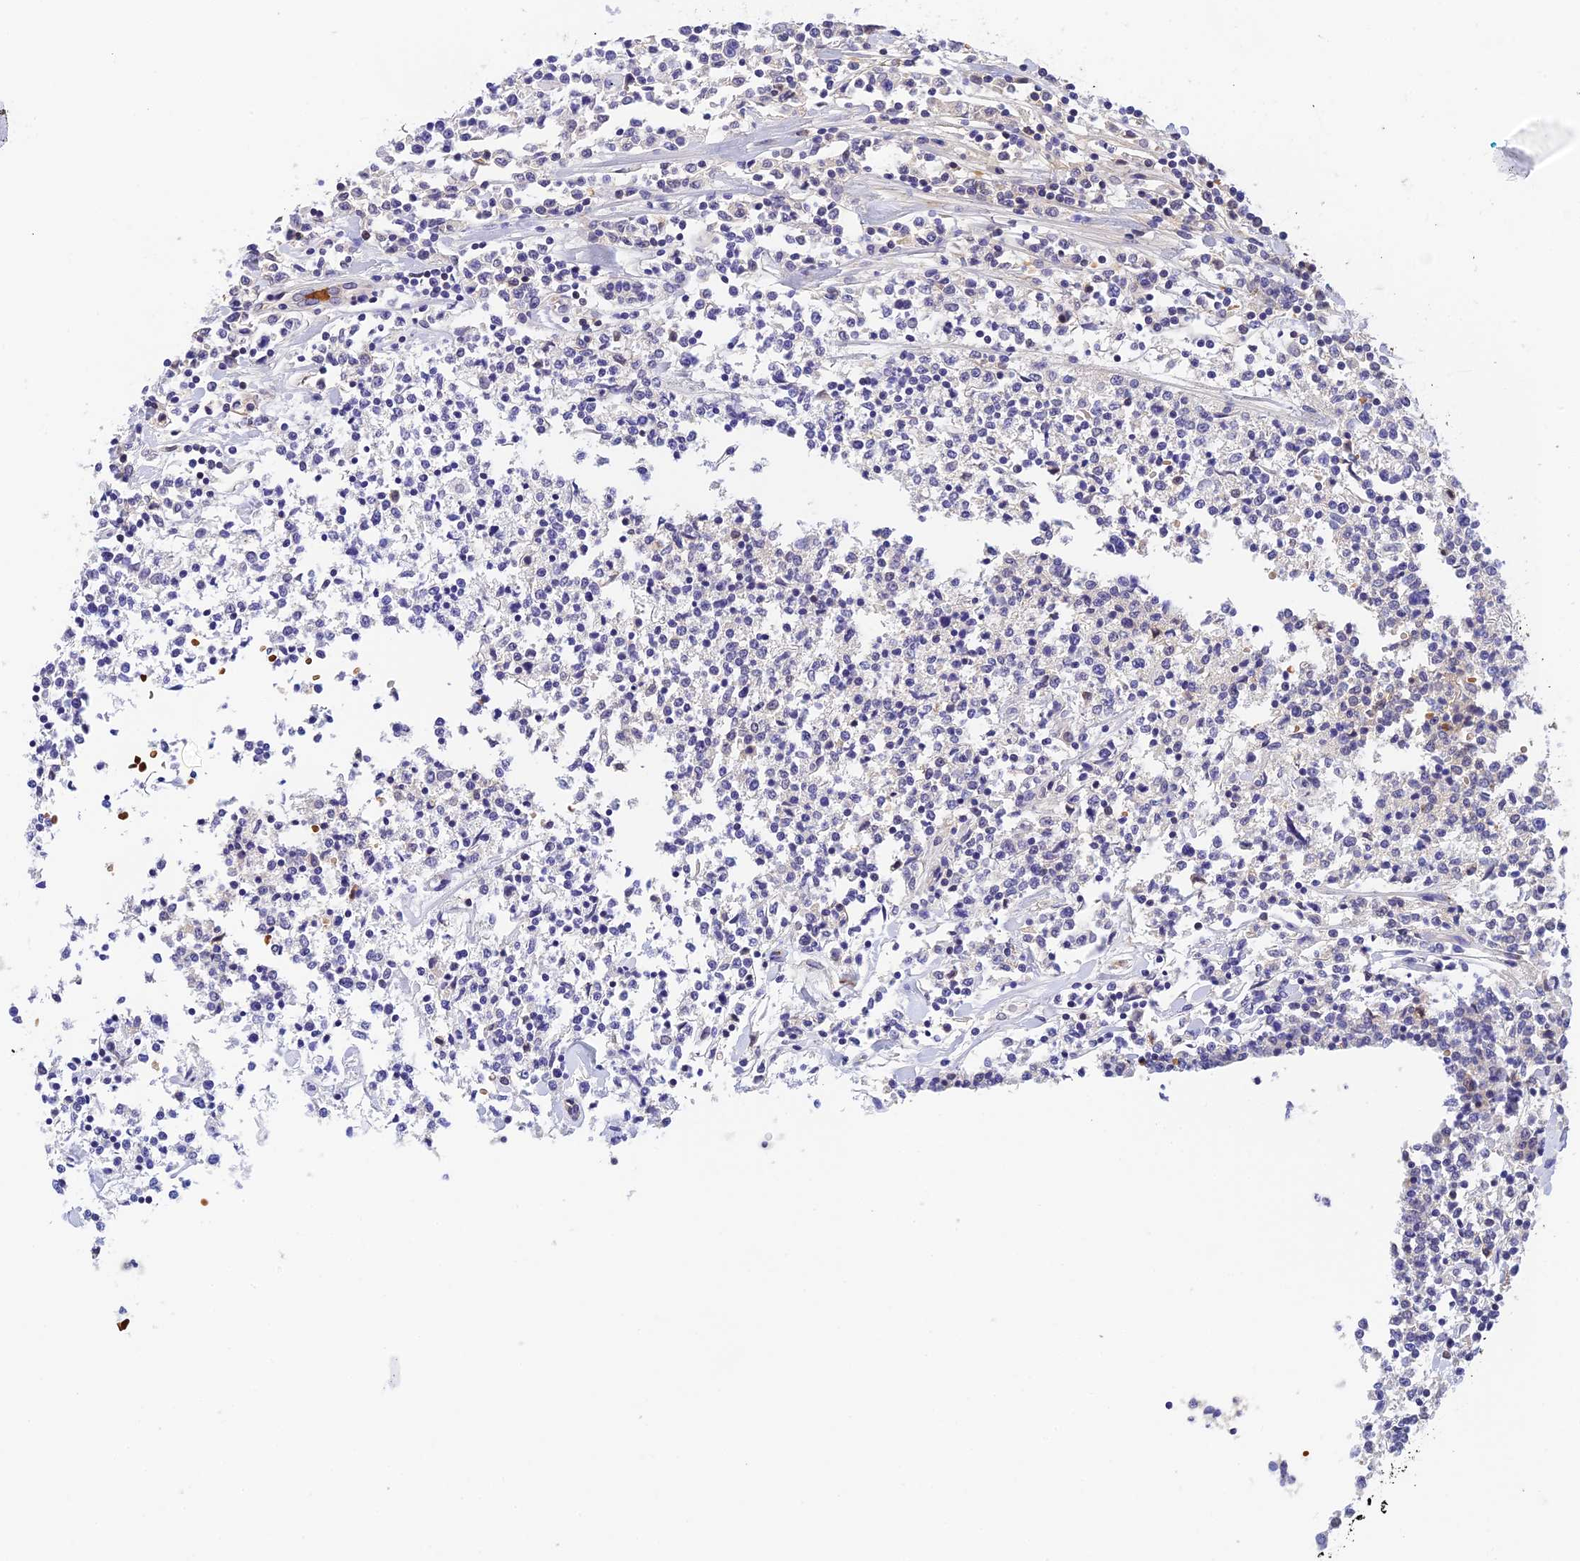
{"staining": {"intensity": "negative", "quantity": "none", "location": "none"}, "tissue": "lymphoma", "cell_type": "Tumor cells", "image_type": "cancer", "snomed": [{"axis": "morphology", "description": "Malignant lymphoma, non-Hodgkin's type, Low grade"}, {"axis": "topography", "description": "Small intestine"}], "caption": "This histopathology image is of lymphoma stained with immunohistochemistry (IHC) to label a protein in brown with the nuclei are counter-stained blue. There is no expression in tumor cells.", "gene": "HDHD2", "patient": {"sex": "female", "age": 59}}